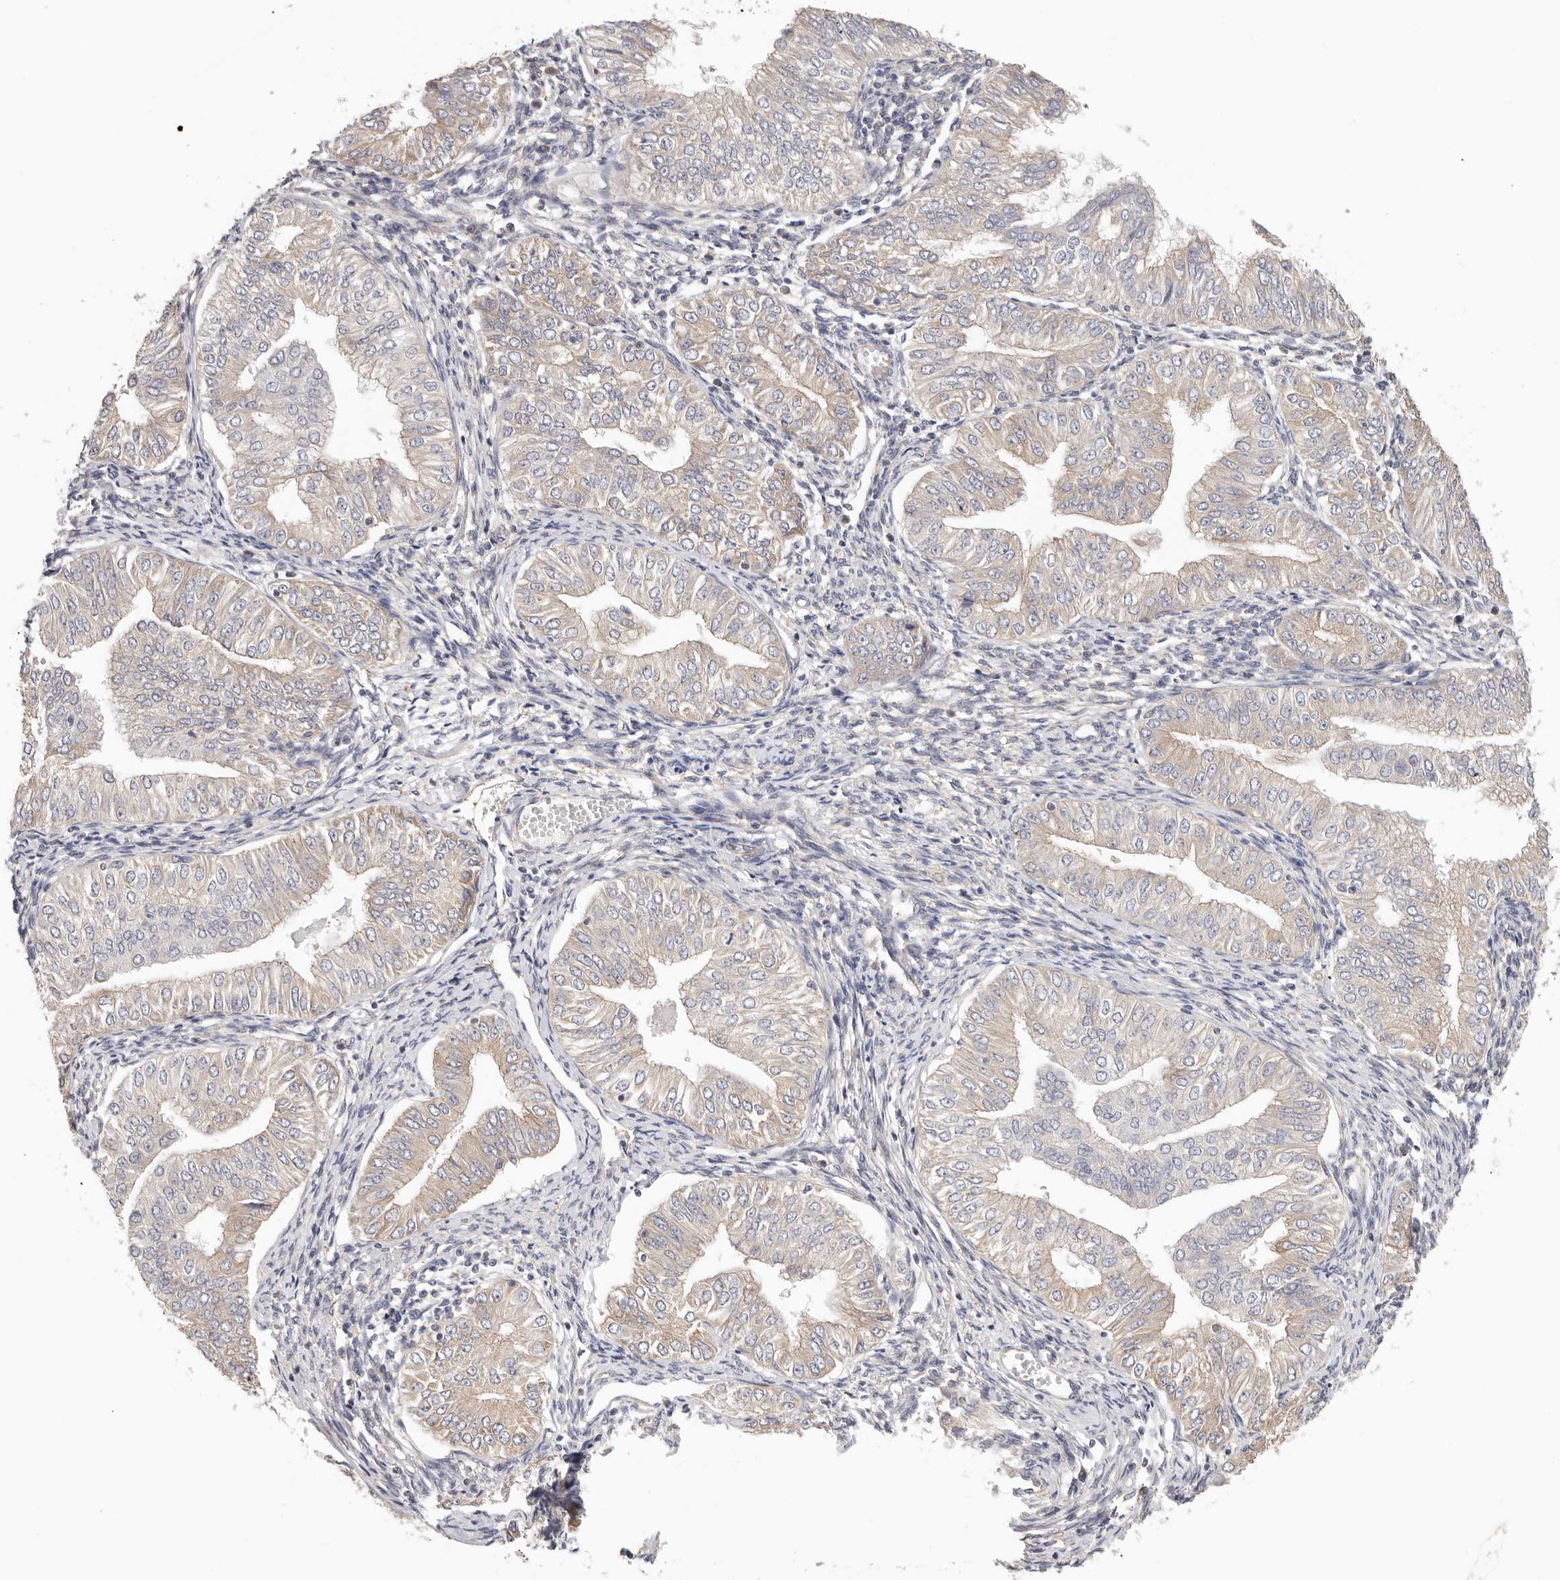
{"staining": {"intensity": "weak", "quantity": ">75%", "location": "cytoplasmic/membranous"}, "tissue": "endometrial cancer", "cell_type": "Tumor cells", "image_type": "cancer", "snomed": [{"axis": "morphology", "description": "Normal tissue, NOS"}, {"axis": "morphology", "description": "Adenocarcinoma, NOS"}, {"axis": "topography", "description": "Endometrium"}], "caption": "Adenocarcinoma (endometrial) stained with DAB (3,3'-diaminobenzidine) IHC reveals low levels of weak cytoplasmic/membranous positivity in approximately >75% of tumor cells.", "gene": "AFDN", "patient": {"sex": "female", "age": 53}}